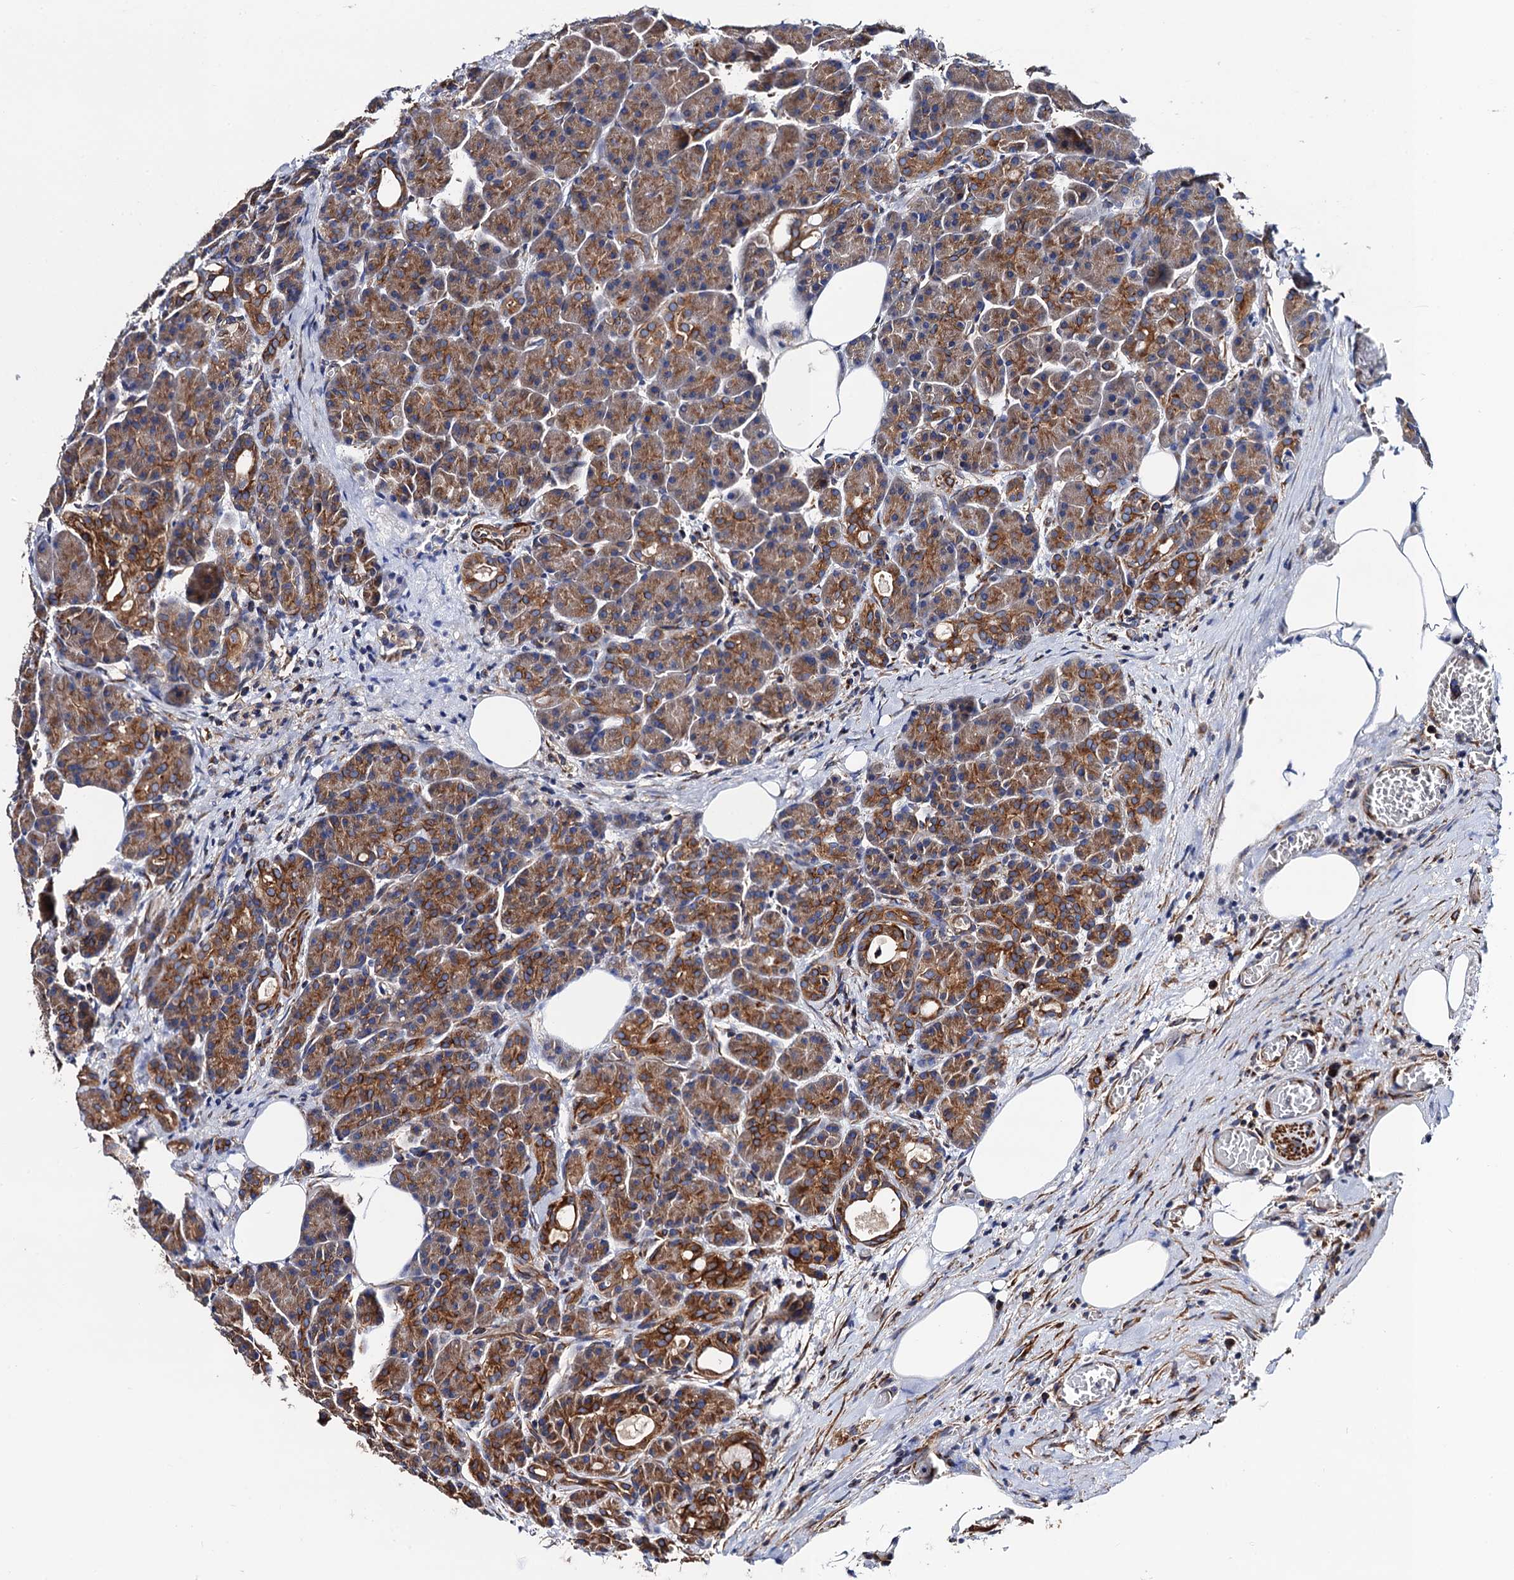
{"staining": {"intensity": "moderate", "quantity": ">75%", "location": "cytoplasmic/membranous"}, "tissue": "pancreas", "cell_type": "Exocrine glandular cells", "image_type": "normal", "snomed": [{"axis": "morphology", "description": "Normal tissue, NOS"}, {"axis": "topography", "description": "Pancreas"}], "caption": "High-magnification brightfield microscopy of unremarkable pancreas stained with DAB (3,3'-diaminobenzidine) (brown) and counterstained with hematoxylin (blue). exocrine glandular cells exhibit moderate cytoplasmic/membranous staining is present in approximately>75% of cells.", "gene": "ZDHHC18", "patient": {"sex": "male", "age": 63}}